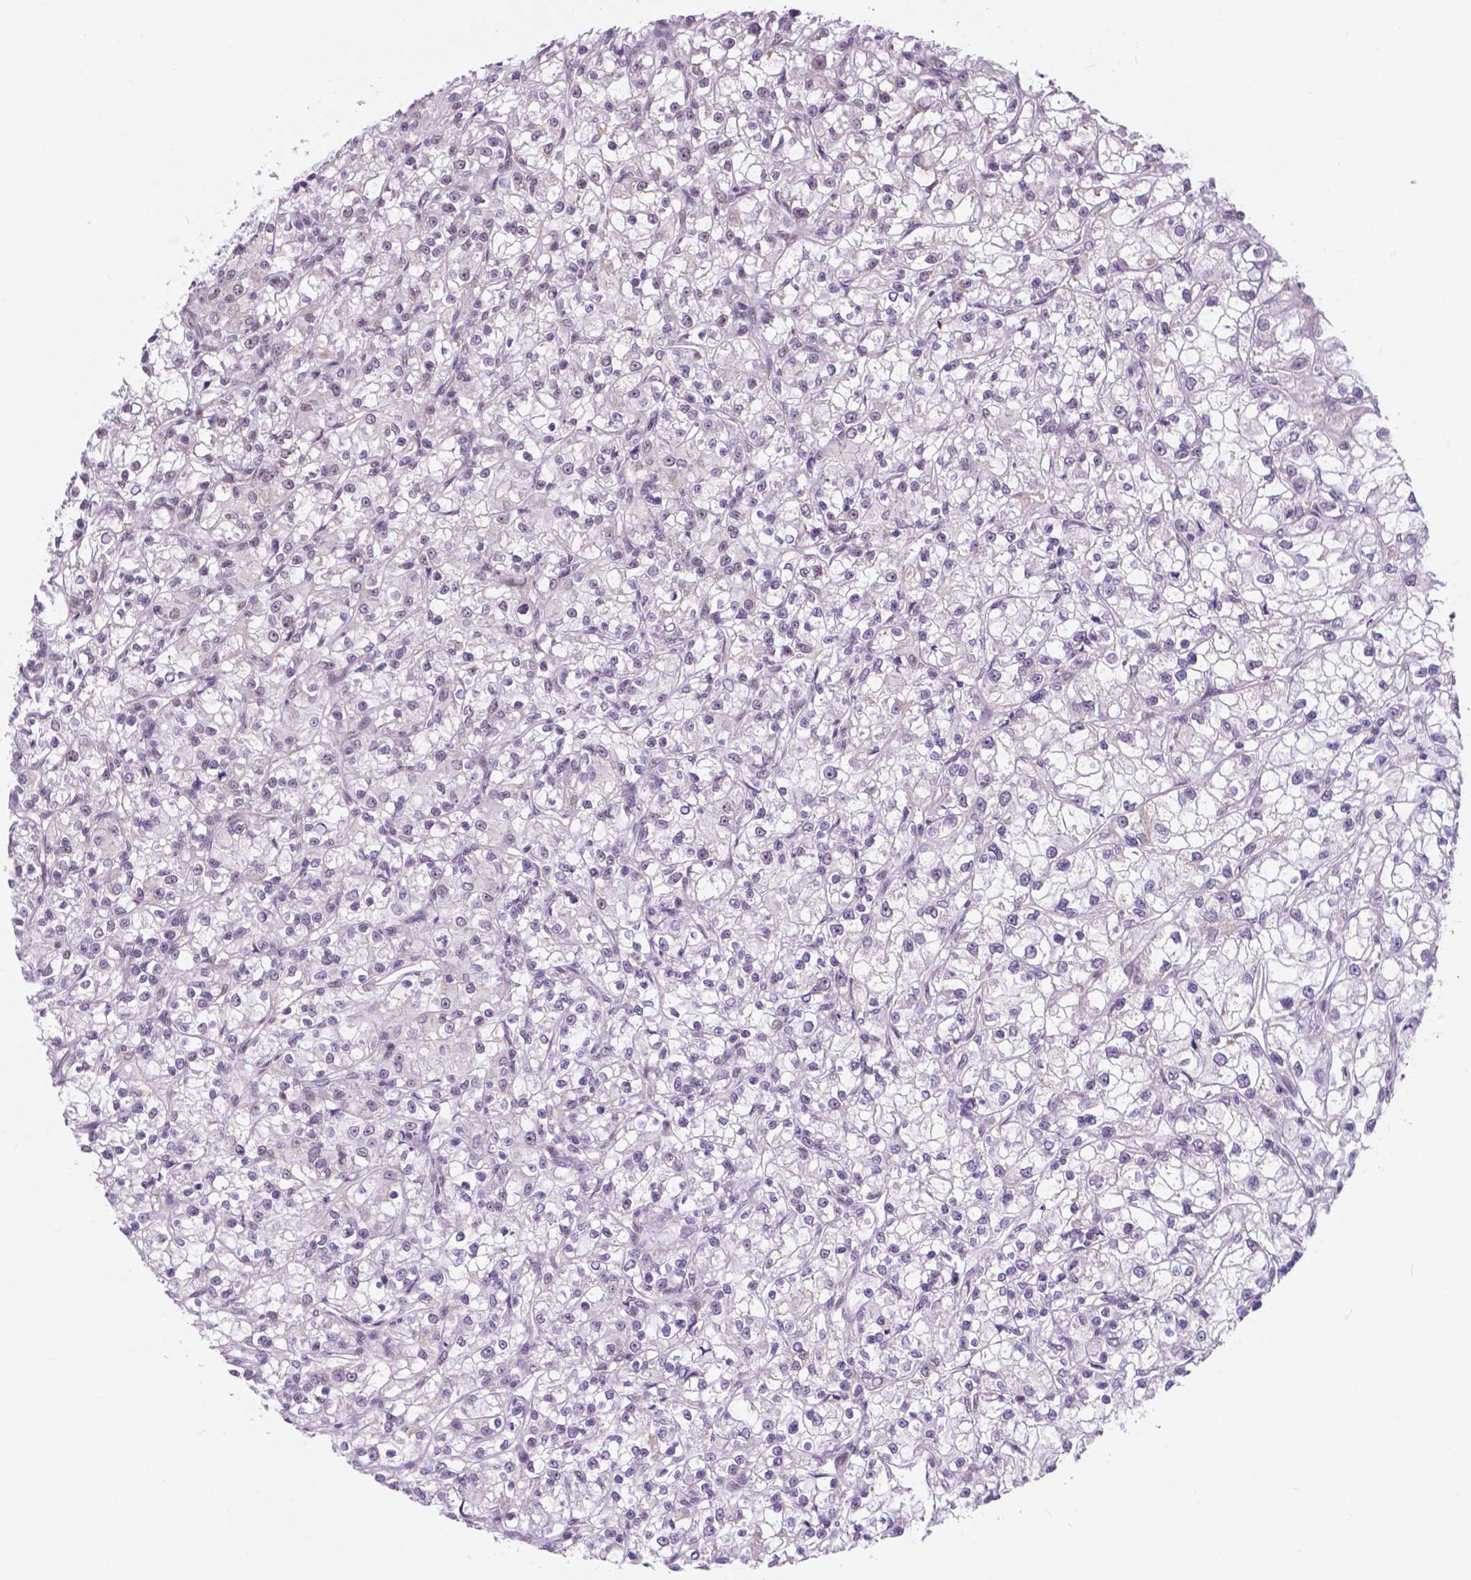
{"staining": {"intensity": "negative", "quantity": "none", "location": "none"}, "tissue": "renal cancer", "cell_type": "Tumor cells", "image_type": "cancer", "snomed": [{"axis": "morphology", "description": "Adenocarcinoma, NOS"}, {"axis": "topography", "description": "Kidney"}], "caption": "Immunohistochemistry (IHC) of renal adenocarcinoma reveals no staining in tumor cells.", "gene": "BCAS2", "patient": {"sex": "female", "age": 59}}